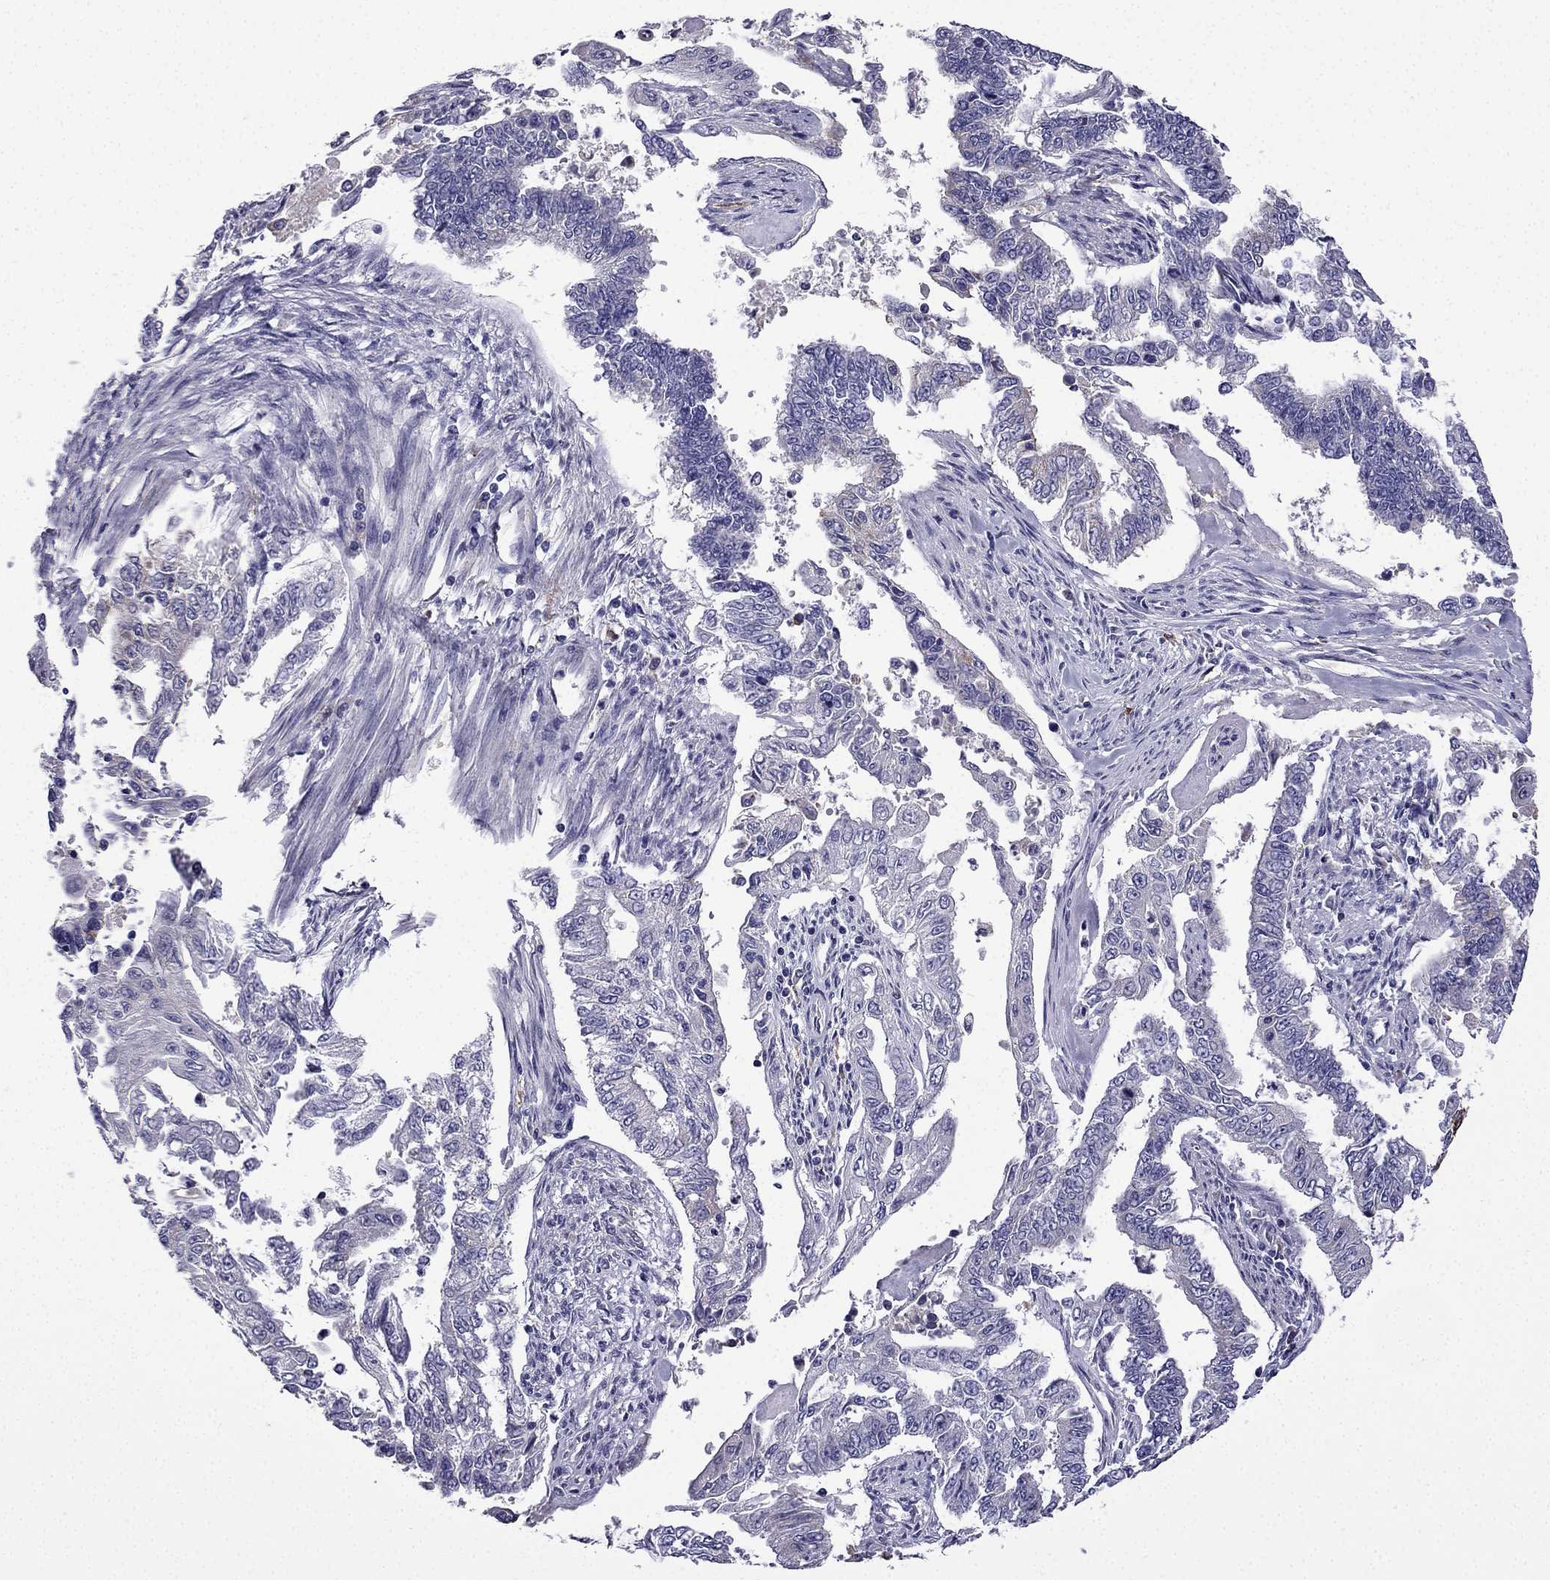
{"staining": {"intensity": "moderate", "quantity": "<25%", "location": "cytoplasmic/membranous"}, "tissue": "endometrial cancer", "cell_type": "Tumor cells", "image_type": "cancer", "snomed": [{"axis": "morphology", "description": "Adenocarcinoma, NOS"}, {"axis": "topography", "description": "Uterus"}], "caption": "DAB (3,3'-diaminobenzidine) immunohistochemical staining of endometrial adenocarcinoma displays moderate cytoplasmic/membranous protein expression in approximately <25% of tumor cells.", "gene": "TSSK4", "patient": {"sex": "female", "age": 59}}